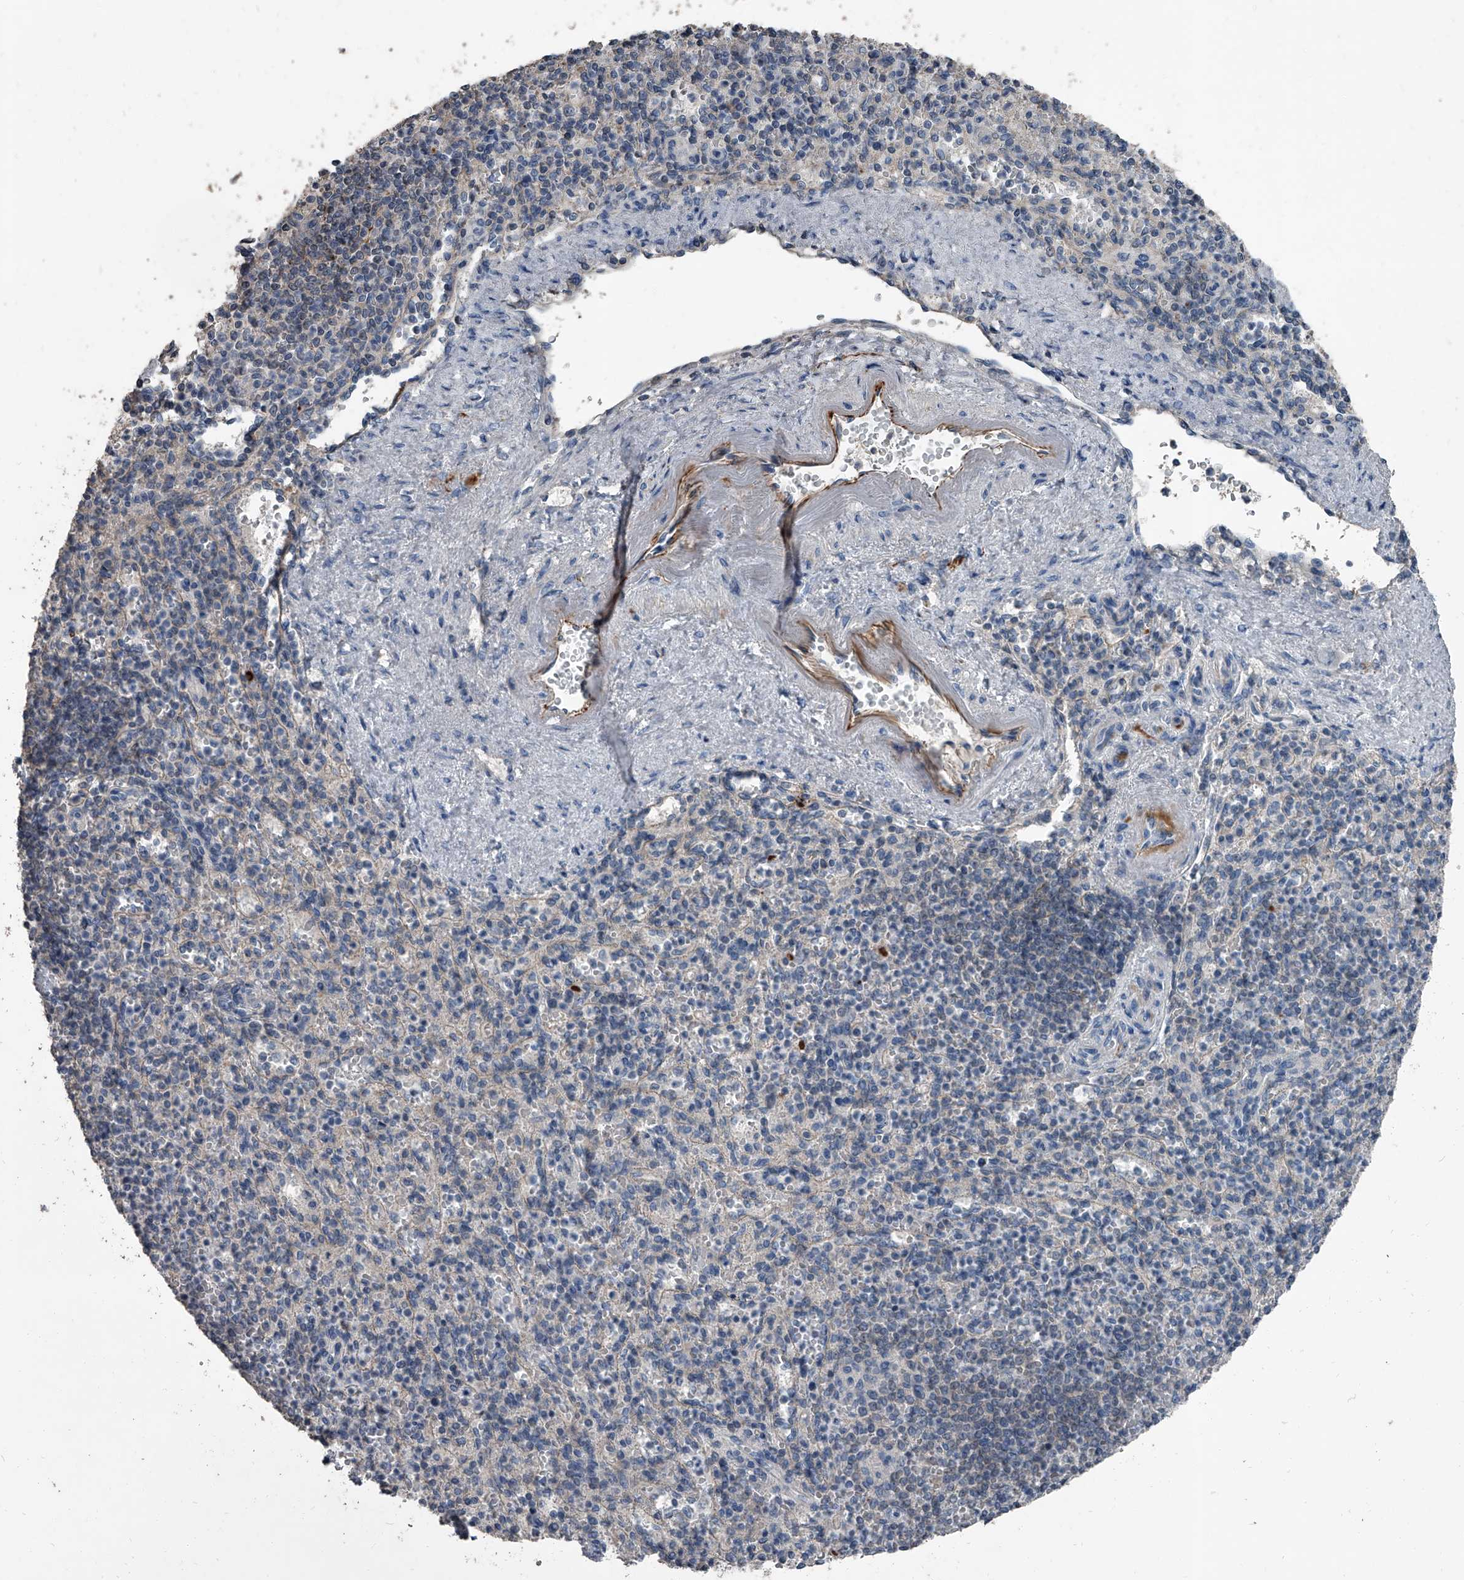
{"staining": {"intensity": "negative", "quantity": "none", "location": "none"}, "tissue": "spleen", "cell_type": "Cells in red pulp", "image_type": "normal", "snomed": [{"axis": "morphology", "description": "Normal tissue, NOS"}, {"axis": "topography", "description": "Spleen"}], "caption": "Histopathology image shows no protein expression in cells in red pulp of benign spleen. The staining is performed using DAB brown chromogen with nuclei counter-stained in using hematoxylin.", "gene": "OARD1", "patient": {"sex": "female", "age": 74}}